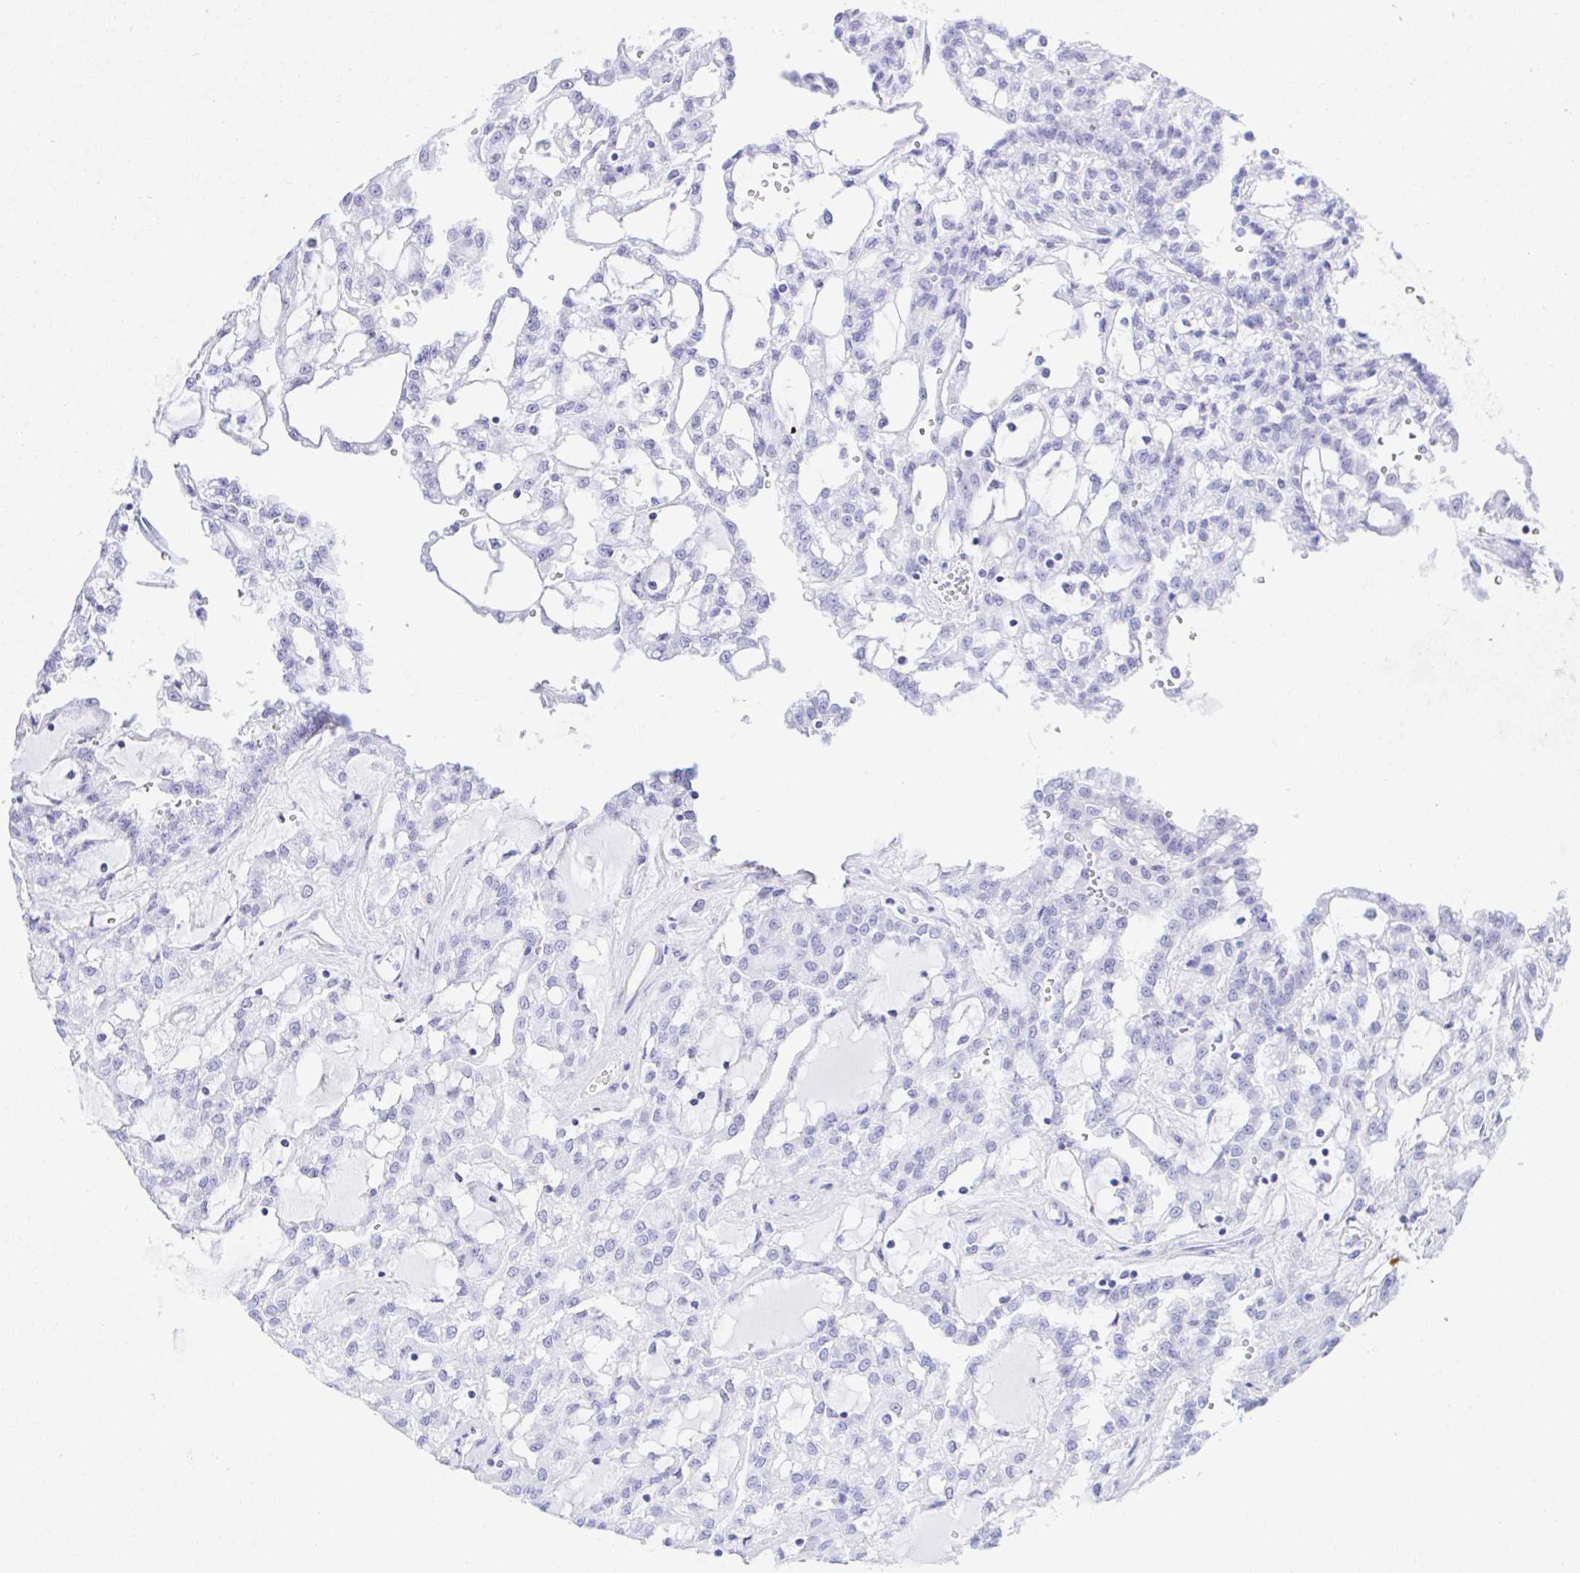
{"staining": {"intensity": "negative", "quantity": "none", "location": "none"}, "tissue": "renal cancer", "cell_type": "Tumor cells", "image_type": "cancer", "snomed": [{"axis": "morphology", "description": "Adenocarcinoma, NOS"}, {"axis": "topography", "description": "Kidney"}], "caption": "Protein analysis of renal adenocarcinoma shows no significant expression in tumor cells.", "gene": "SELENOV", "patient": {"sex": "male", "age": 63}}